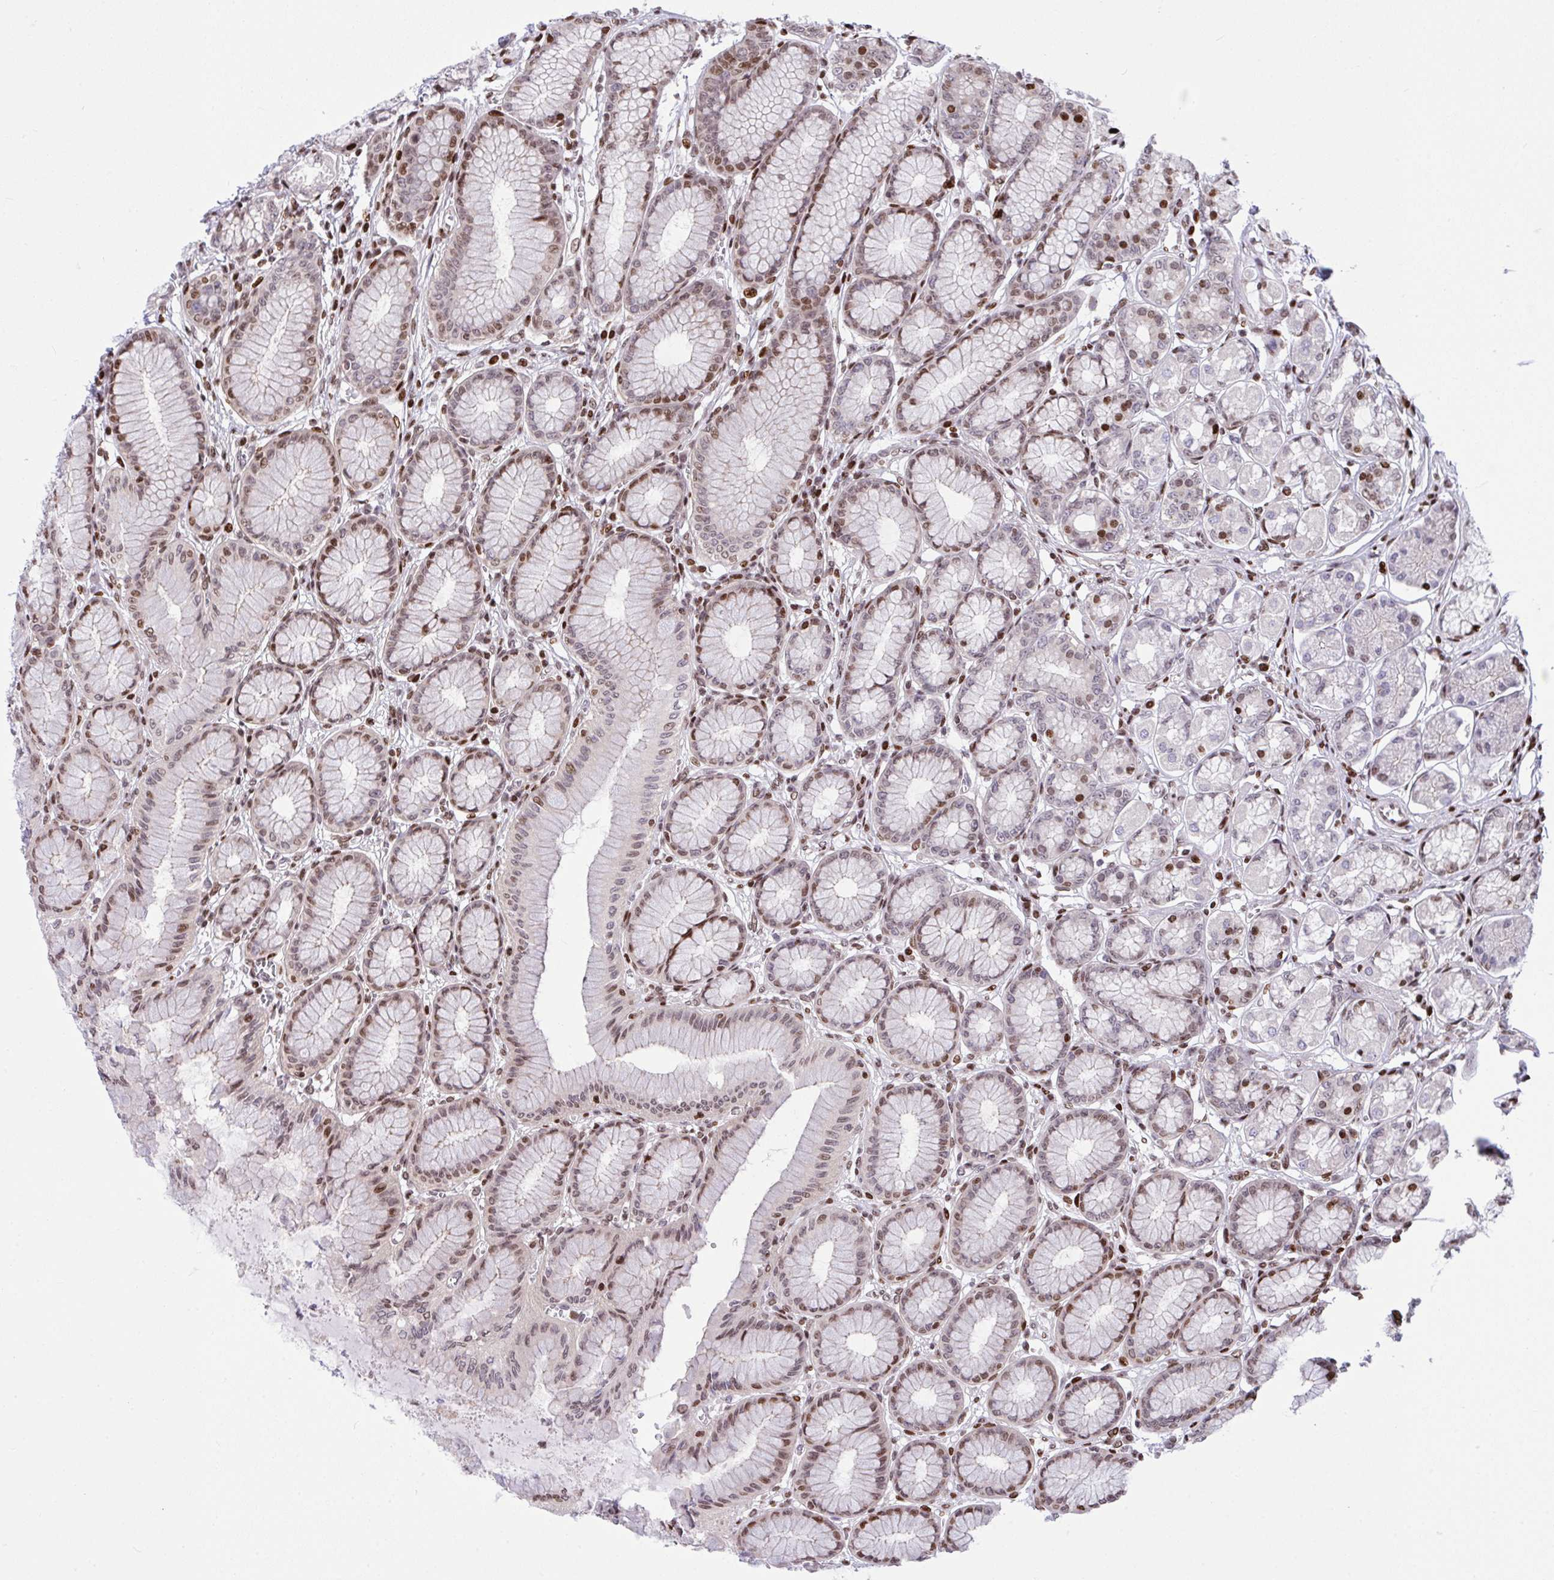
{"staining": {"intensity": "moderate", "quantity": "25%-75%", "location": "nuclear"}, "tissue": "stomach", "cell_type": "Glandular cells", "image_type": "normal", "snomed": [{"axis": "morphology", "description": "Normal tissue, NOS"}, {"axis": "topography", "description": "Stomach"}, {"axis": "topography", "description": "Stomach, lower"}], "caption": "About 25%-75% of glandular cells in normal stomach demonstrate moderate nuclear protein positivity as visualized by brown immunohistochemical staining.", "gene": "RAPGEF5", "patient": {"sex": "male", "age": 76}}